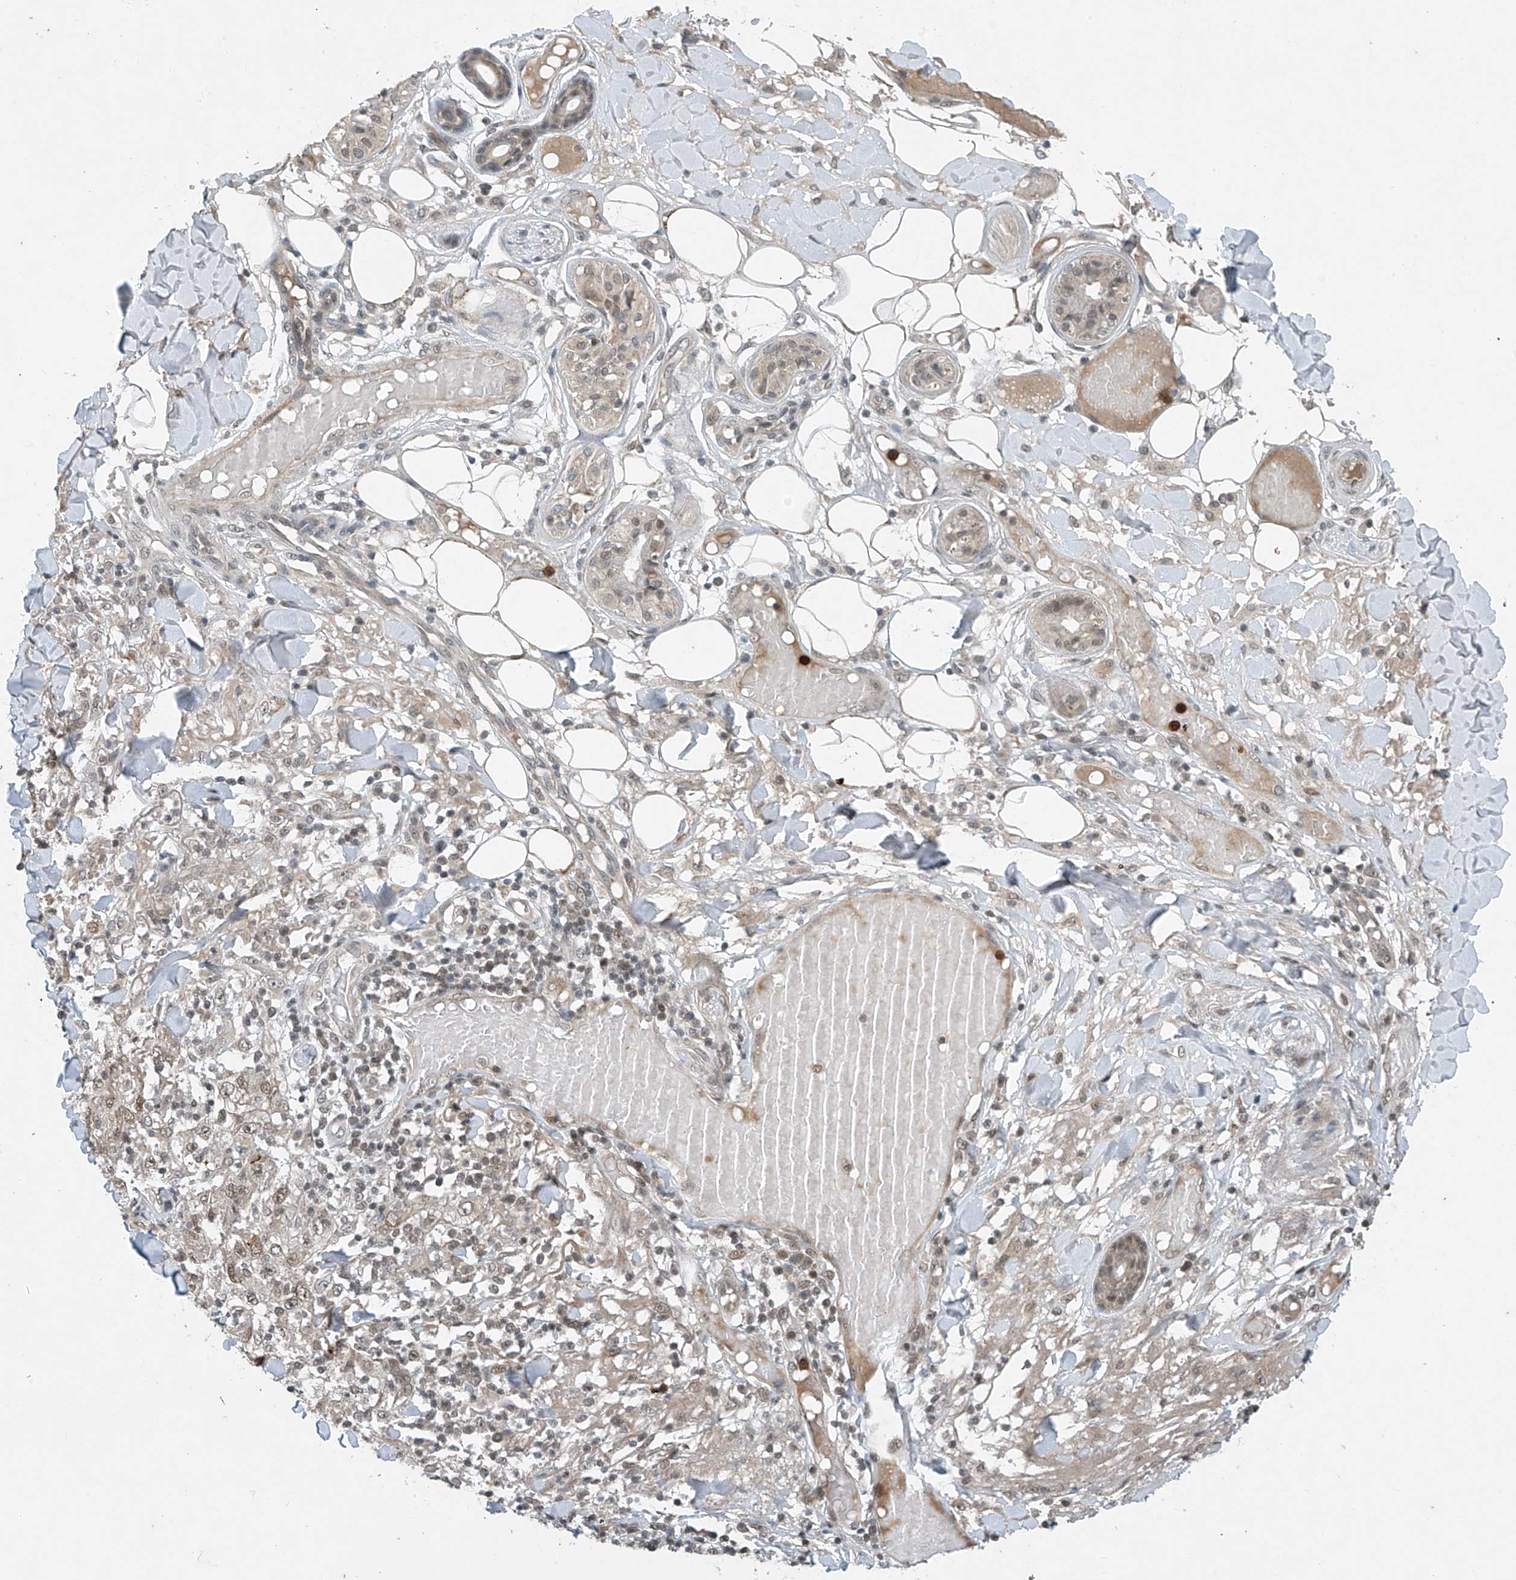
{"staining": {"intensity": "weak", "quantity": "25%-75%", "location": "nuclear"}, "tissue": "skin cancer", "cell_type": "Tumor cells", "image_type": "cancer", "snomed": [{"axis": "morphology", "description": "Squamous cell carcinoma, NOS"}, {"axis": "topography", "description": "Skin"}], "caption": "Immunohistochemical staining of skin cancer demonstrates low levels of weak nuclear protein staining in about 25%-75% of tumor cells. The staining is performed using DAB (3,3'-diaminobenzidine) brown chromogen to label protein expression. The nuclei are counter-stained blue using hematoxylin.", "gene": "TAF8", "patient": {"sex": "female", "age": 88}}